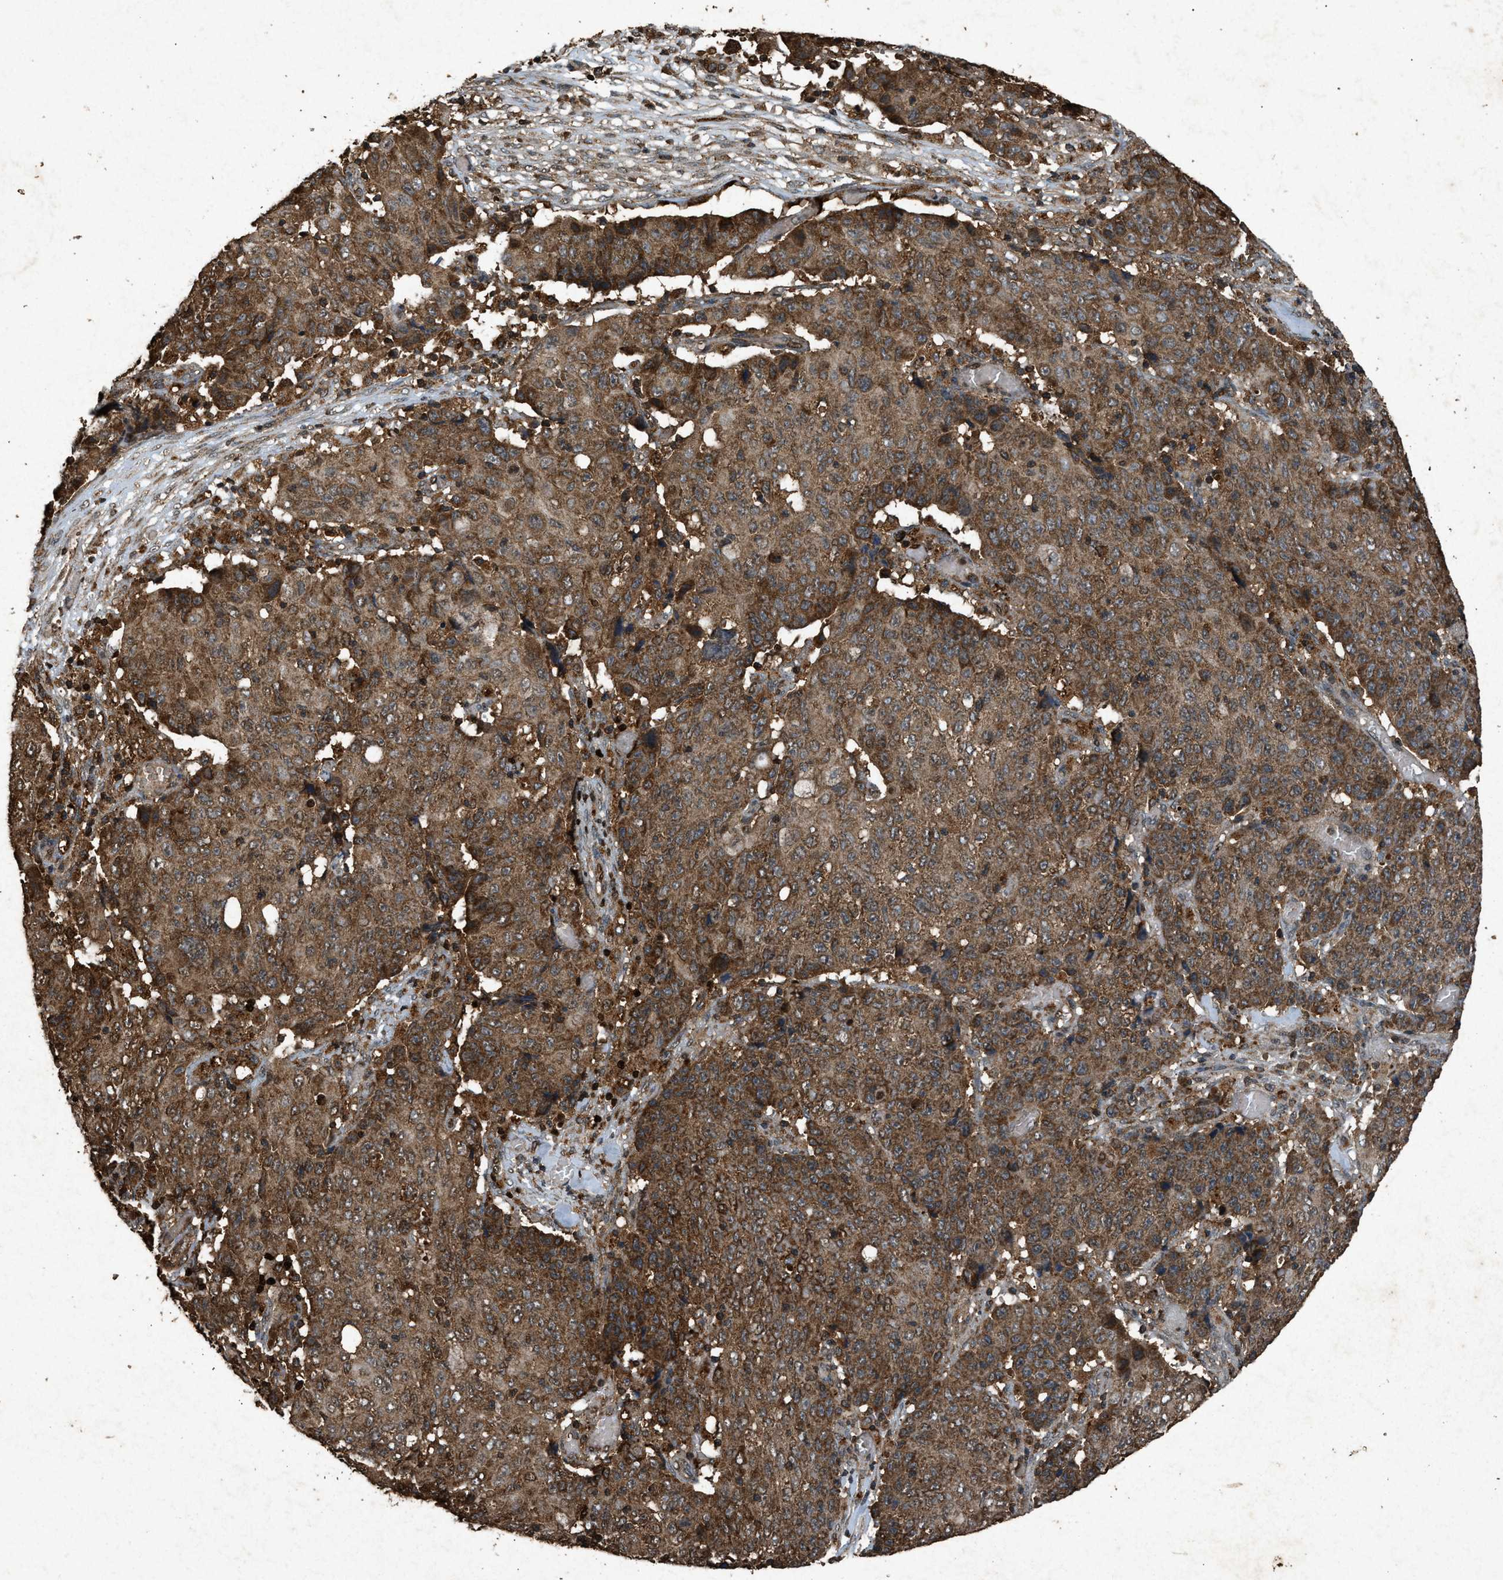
{"staining": {"intensity": "strong", "quantity": ">75%", "location": "cytoplasmic/membranous"}, "tissue": "ovarian cancer", "cell_type": "Tumor cells", "image_type": "cancer", "snomed": [{"axis": "morphology", "description": "Carcinoma, endometroid"}, {"axis": "topography", "description": "Ovary"}], "caption": "Brown immunohistochemical staining in human endometroid carcinoma (ovarian) demonstrates strong cytoplasmic/membranous positivity in about >75% of tumor cells. The staining is performed using DAB brown chromogen to label protein expression. The nuclei are counter-stained blue using hematoxylin.", "gene": "OAS1", "patient": {"sex": "female", "age": 42}}